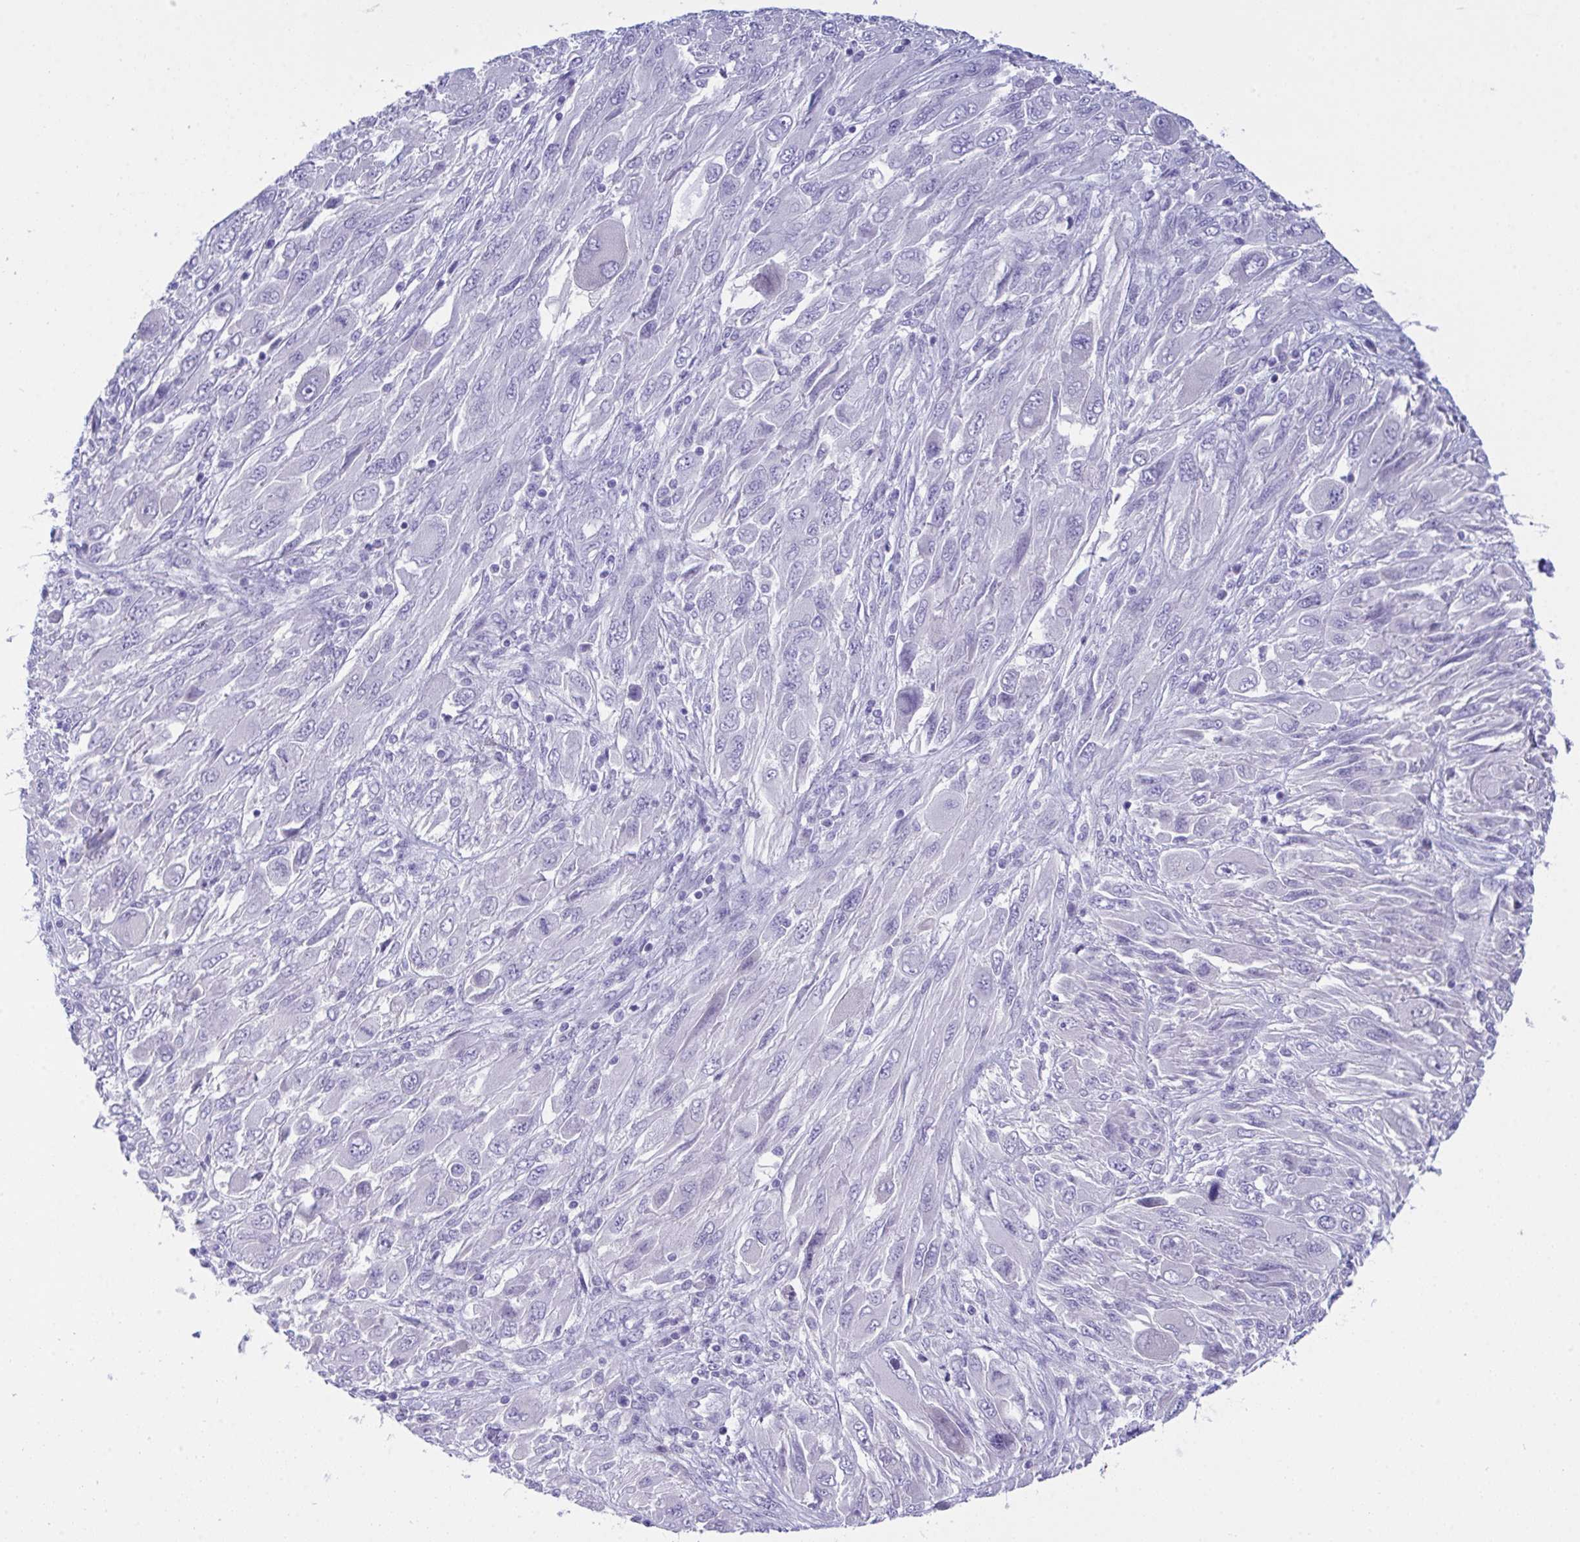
{"staining": {"intensity": "negative", "quantity": "none", "location": "none"}, "tissue": "melanoma", "cell_type": "Tumor cells", "image_type": "cancer", "snomed": [{"axis": "morphology", "description": "Malignant melanoma, NOS"}, {"axis": "topography", "description": "Skin"}], "caption": "This is an immunohistochemistry image of human malignant melanoma. There is no staining in tumor cells.", "gene": "GLB1L2", "patient": {"sex": "female", "age": 91}}